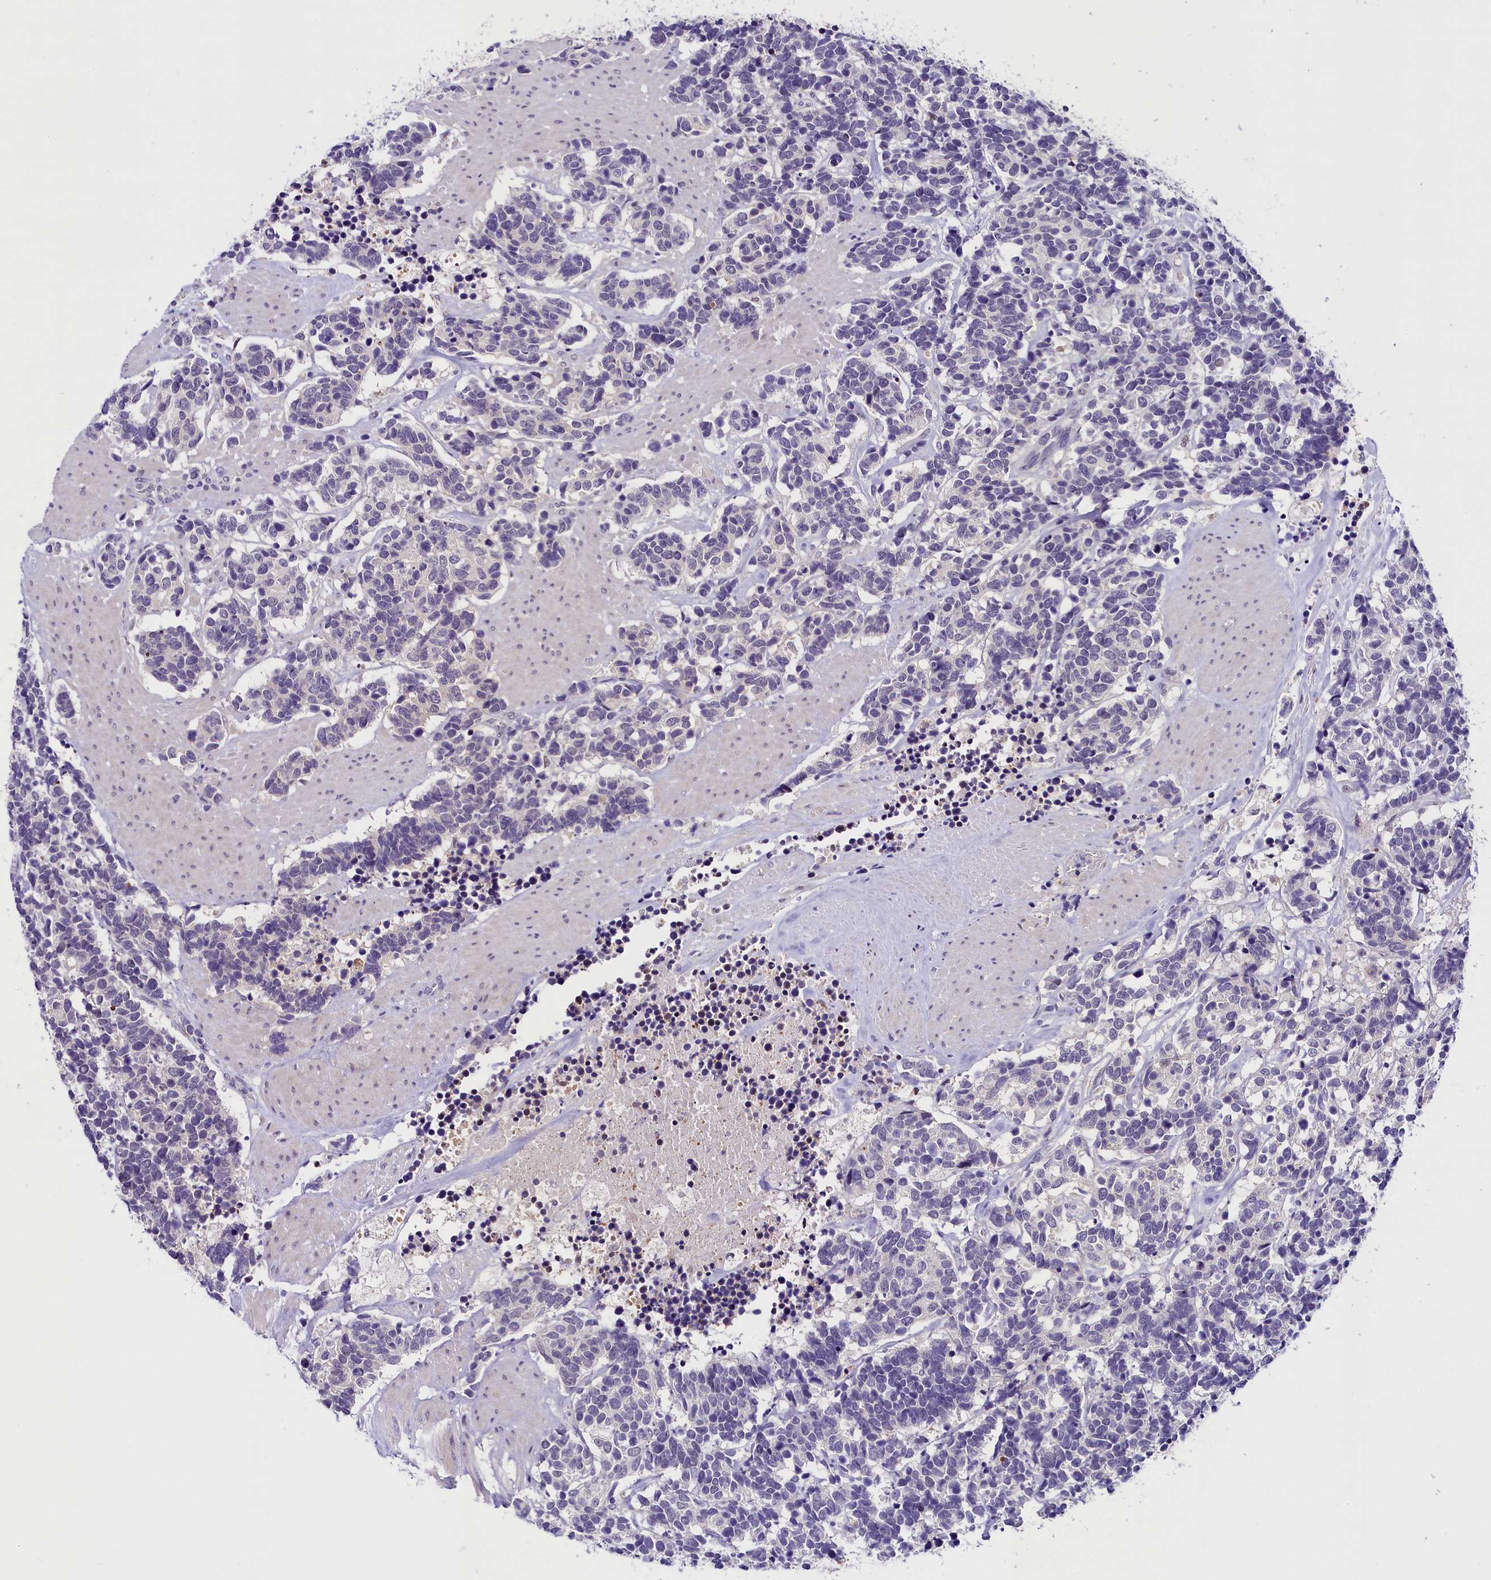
{"staining": {"intensity": "negative", "quantity": "none", "location": "none"}, "tissue": "carcinoid", "cell_type": "Tumor cells", "image_type": "cancer", "snomed": [{"axis": "morphology", "description": "Carcinoma, NOS"}, {"axis": "morphology", "description": "Carcinoid, malignant, NOS"}, {"axis": "topography", "description": "Urinary bladder"}], "caption": "IHC of carcinoid demonstrates no expression in tumor cells.", "gene": "IQCN", "patient": {"sex": "male", "age": 57}}